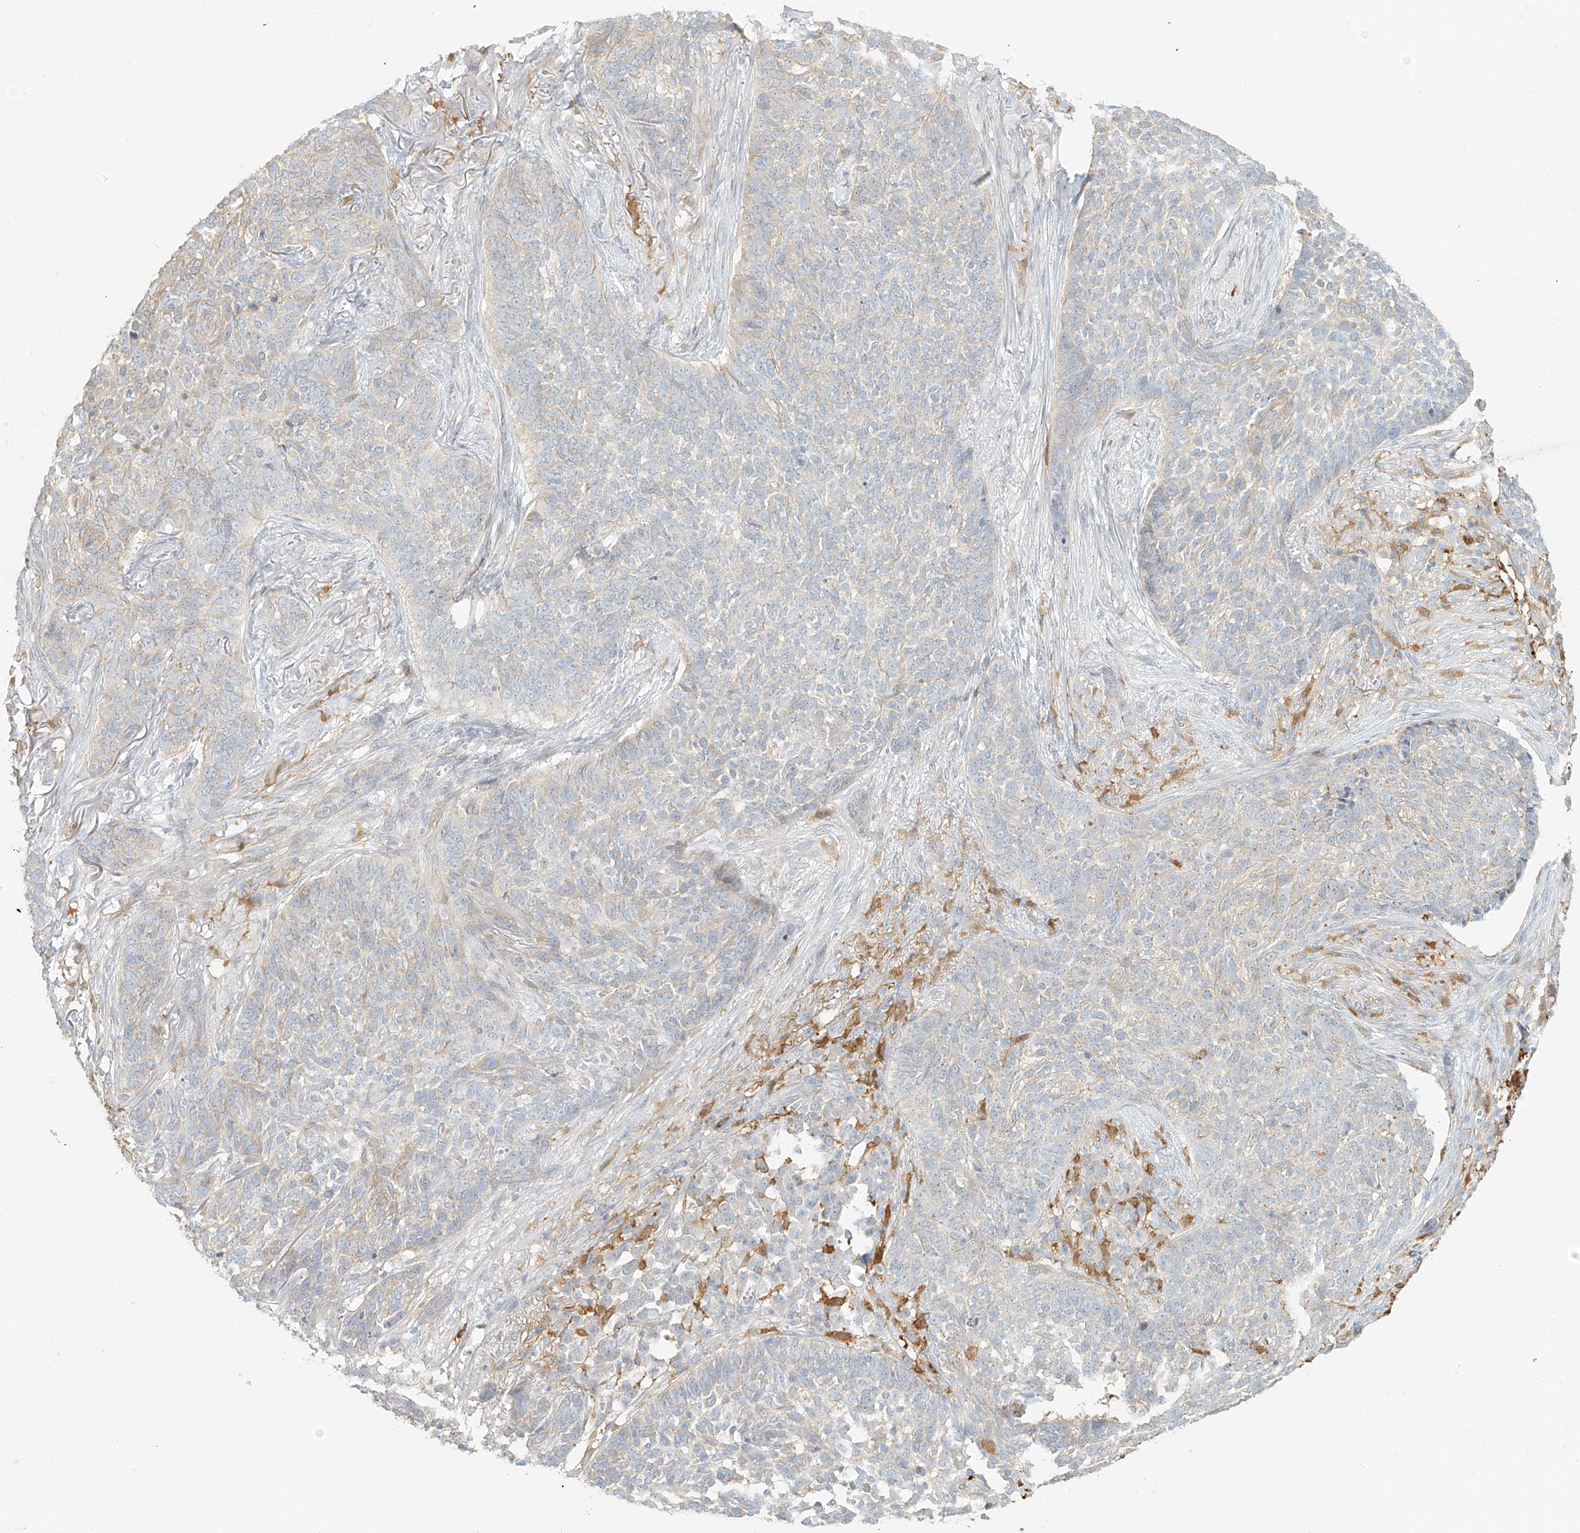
{"staining": {"intensity": "negative", "quantity": "none", "location": "none"}, "tissue": "skin cancer", "cell_type": "Tumor cells", "image_type": "cancer", "snomed": [{"axis": "morphology", "description": "Basal cell carcinoma"}, {"axis": "topography", "description": "Skin"}], "caption": "IHC micrograph of basal cell carcinoma (skin) stained for a protein (brown), which demonstrates no expression in tumor cells. Nuclei are stained in blue.", "gene": "UPK1B", "patient": {"sex": "male", "age": 85}}